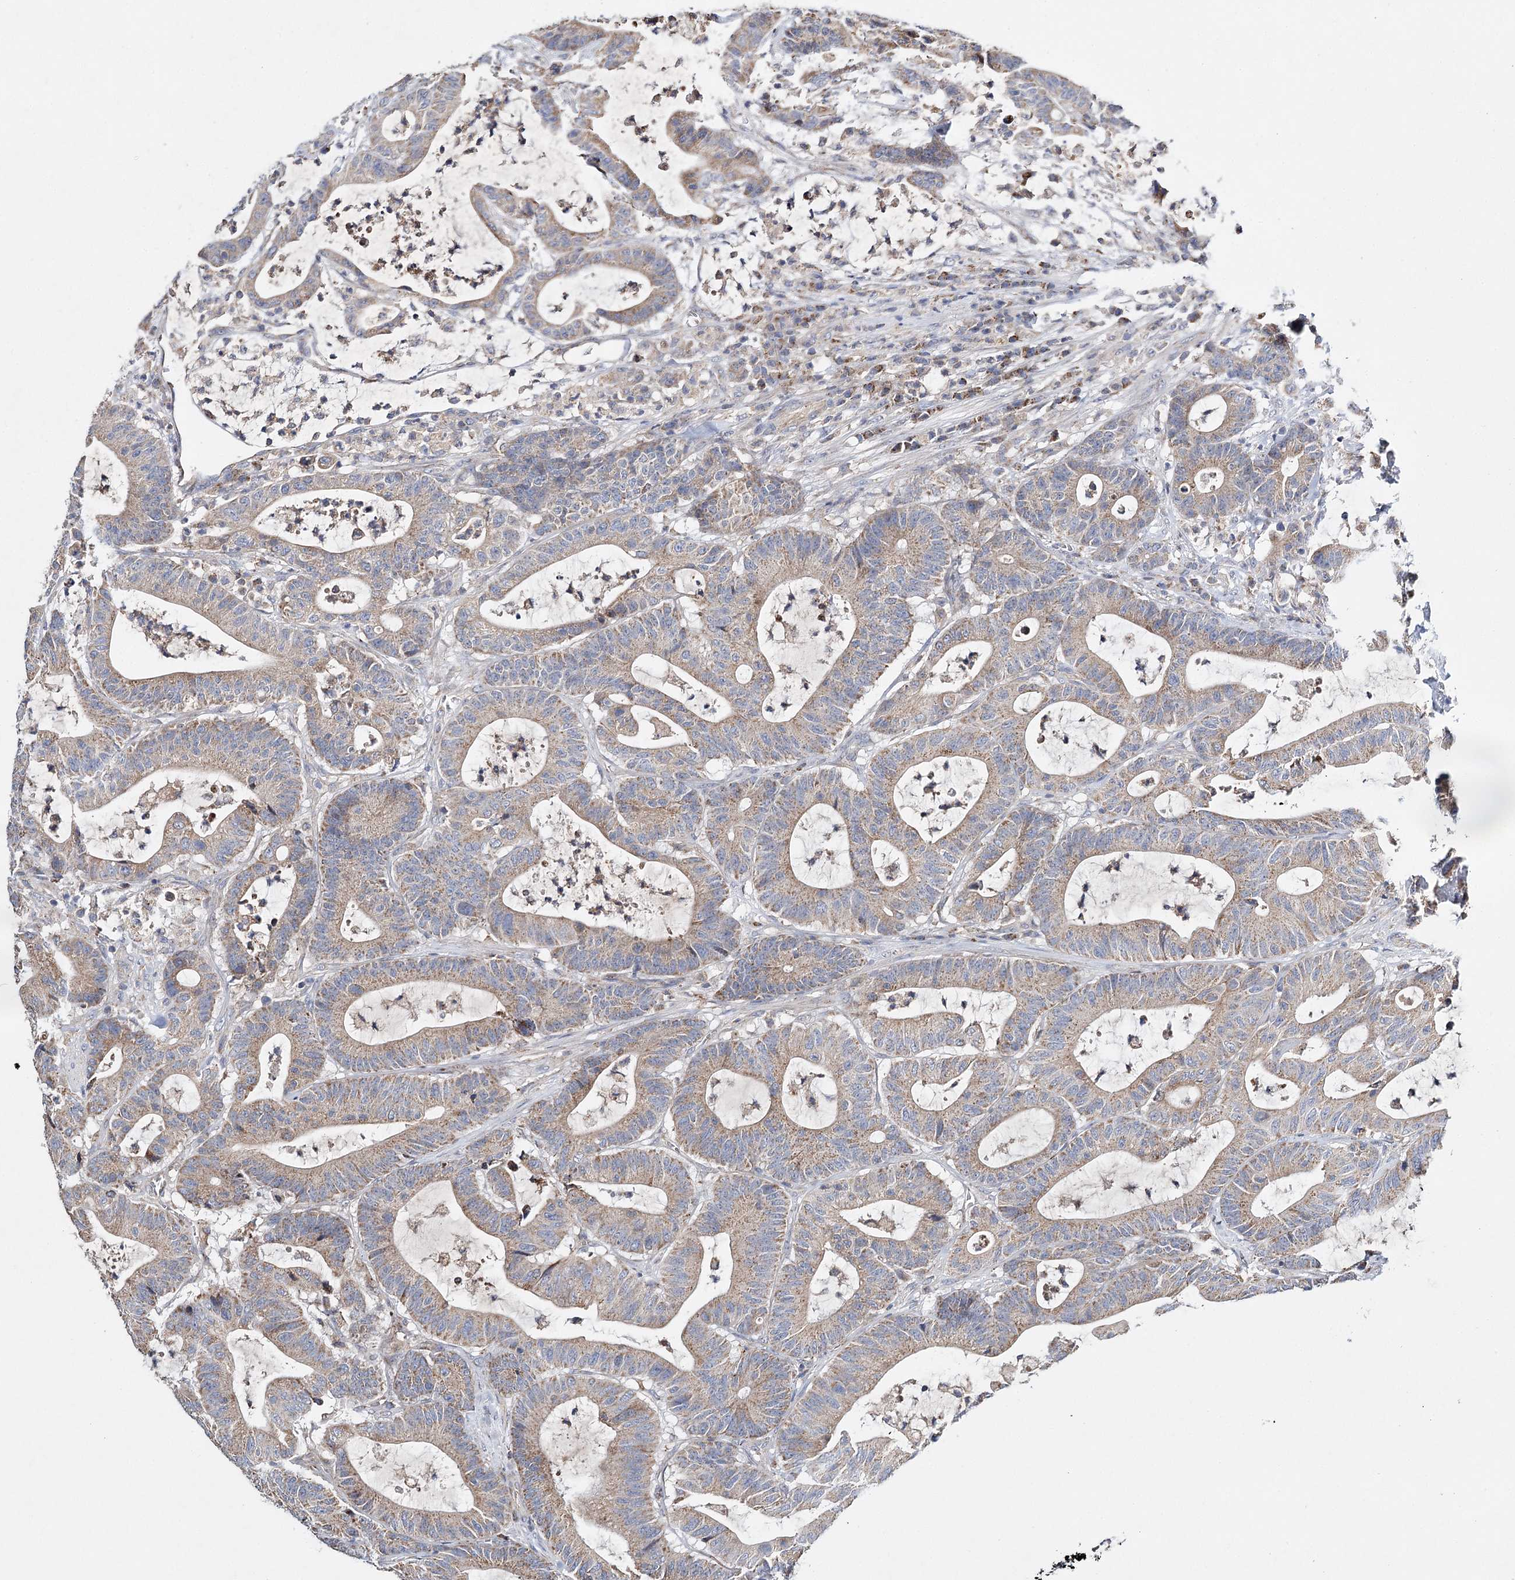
{"staining": {"intensity": "weak", "quantity": ">75%", "location": "cytoplasmic/membranous"}, "tissue": "colorectal cancer", "cell_type": "Tumor cells", "image_type": "cancer", "snomed": [{"axis": "morphology", "description": "Adenocarcinoma, NOS"}, {"axis": "topography", "description": "Colon"}], "caption": "A low amount of weak cytoplasmic/membranous expression is appreciated in approximately >75% of tumor cells in colorectal adenocarcinoma tissue.", "gene": "CFAP46", "patient": {"sex": "female", "age": 84}}